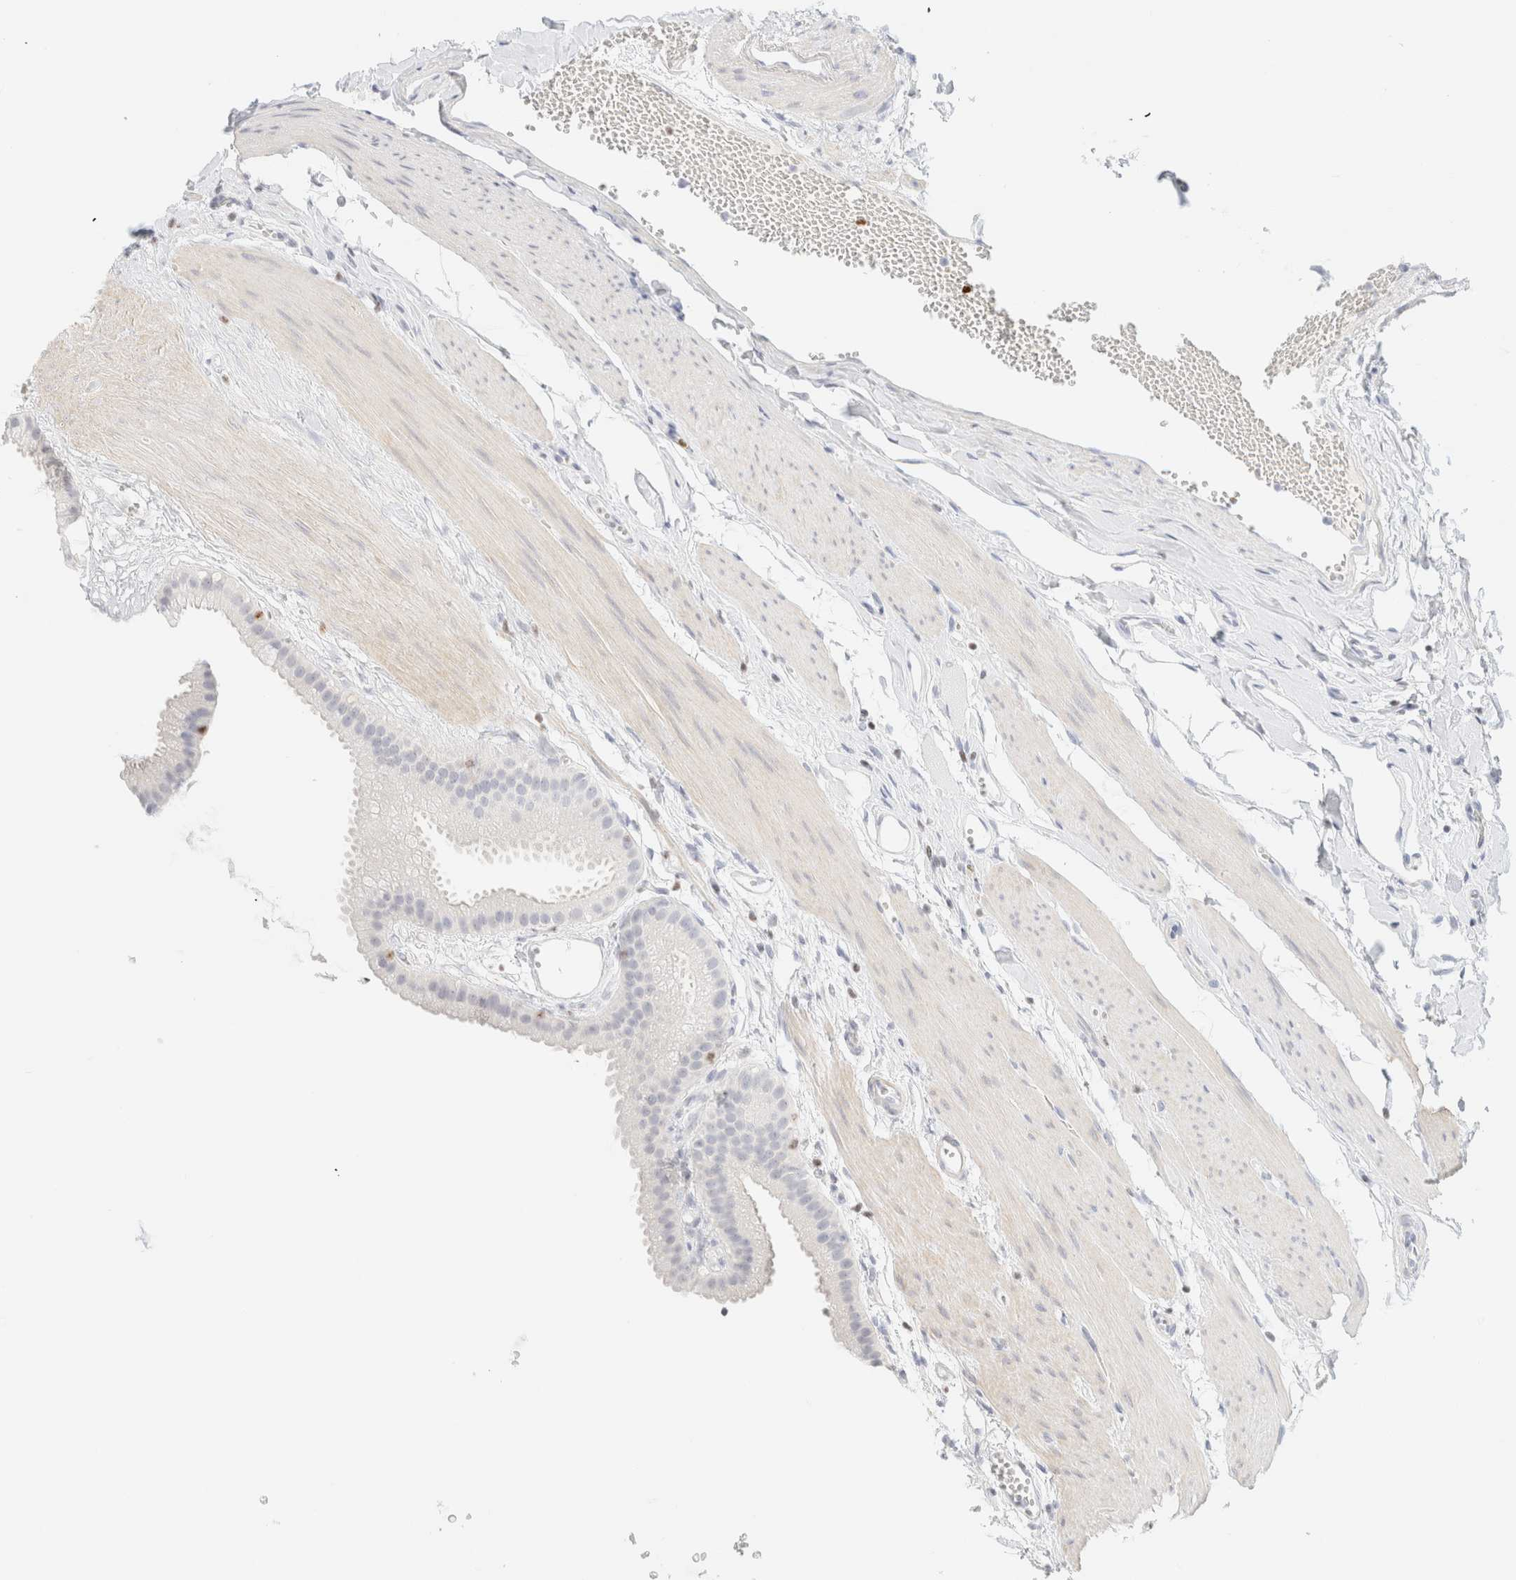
{"staining": {"intensity": "negative", "quantity": "none", "location": "none"}, "tissue": "gallbladder", "cell_type": "Glandular cells", "image_type": "normal", "snomed": [{"axis": "morphology", "description": "Normal tissue, NOS"}, {"axis": "topography", "description": "Gallbladder"}], "caption": "Human gallbladder stained for a protein using immunohistochemistry demonstrates no positivity in glandular cells.", "gene": "IKZF3", "patient": {"sex": "female", "age": 64}}